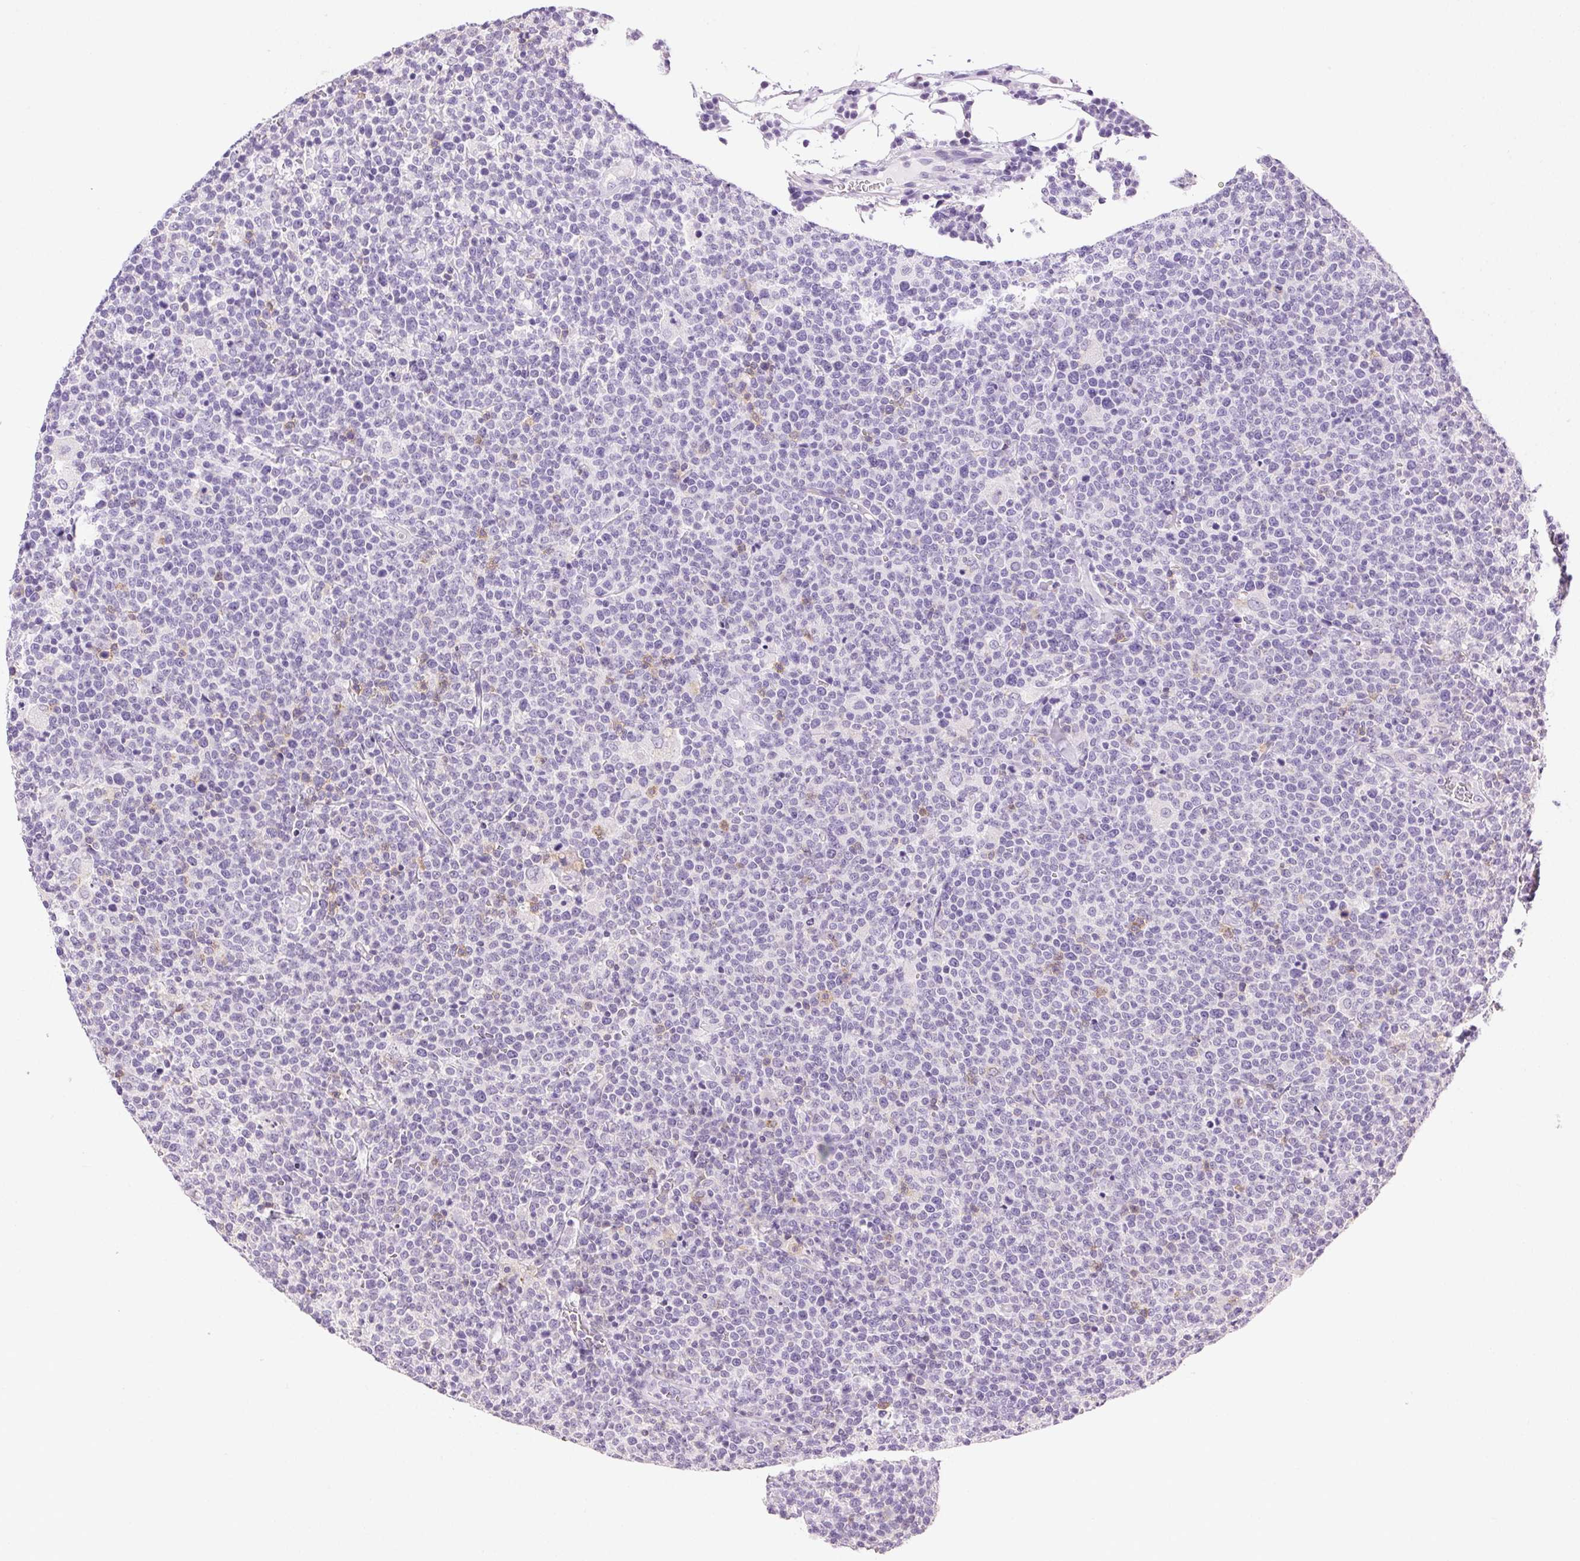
{"staining": {"intensity": "negative", "quantity": "none", "location": "none"}, "tissue": "lymphoma", "cell_type": "Tumor cells", "image_type": "cancer", "snomed": [{"axis": "morphology", "description": "Malignant lymphoma, non-Hodgkin's type, High grade"}, {"axis": "topography", "description": "Lymph node"}], "caption": "Immunohistochemistry (IHC) of human lymphoma shows no expression in tumor cells.", "gene": "AKAP5", "patient": {"sex": "male", "age": 61}}